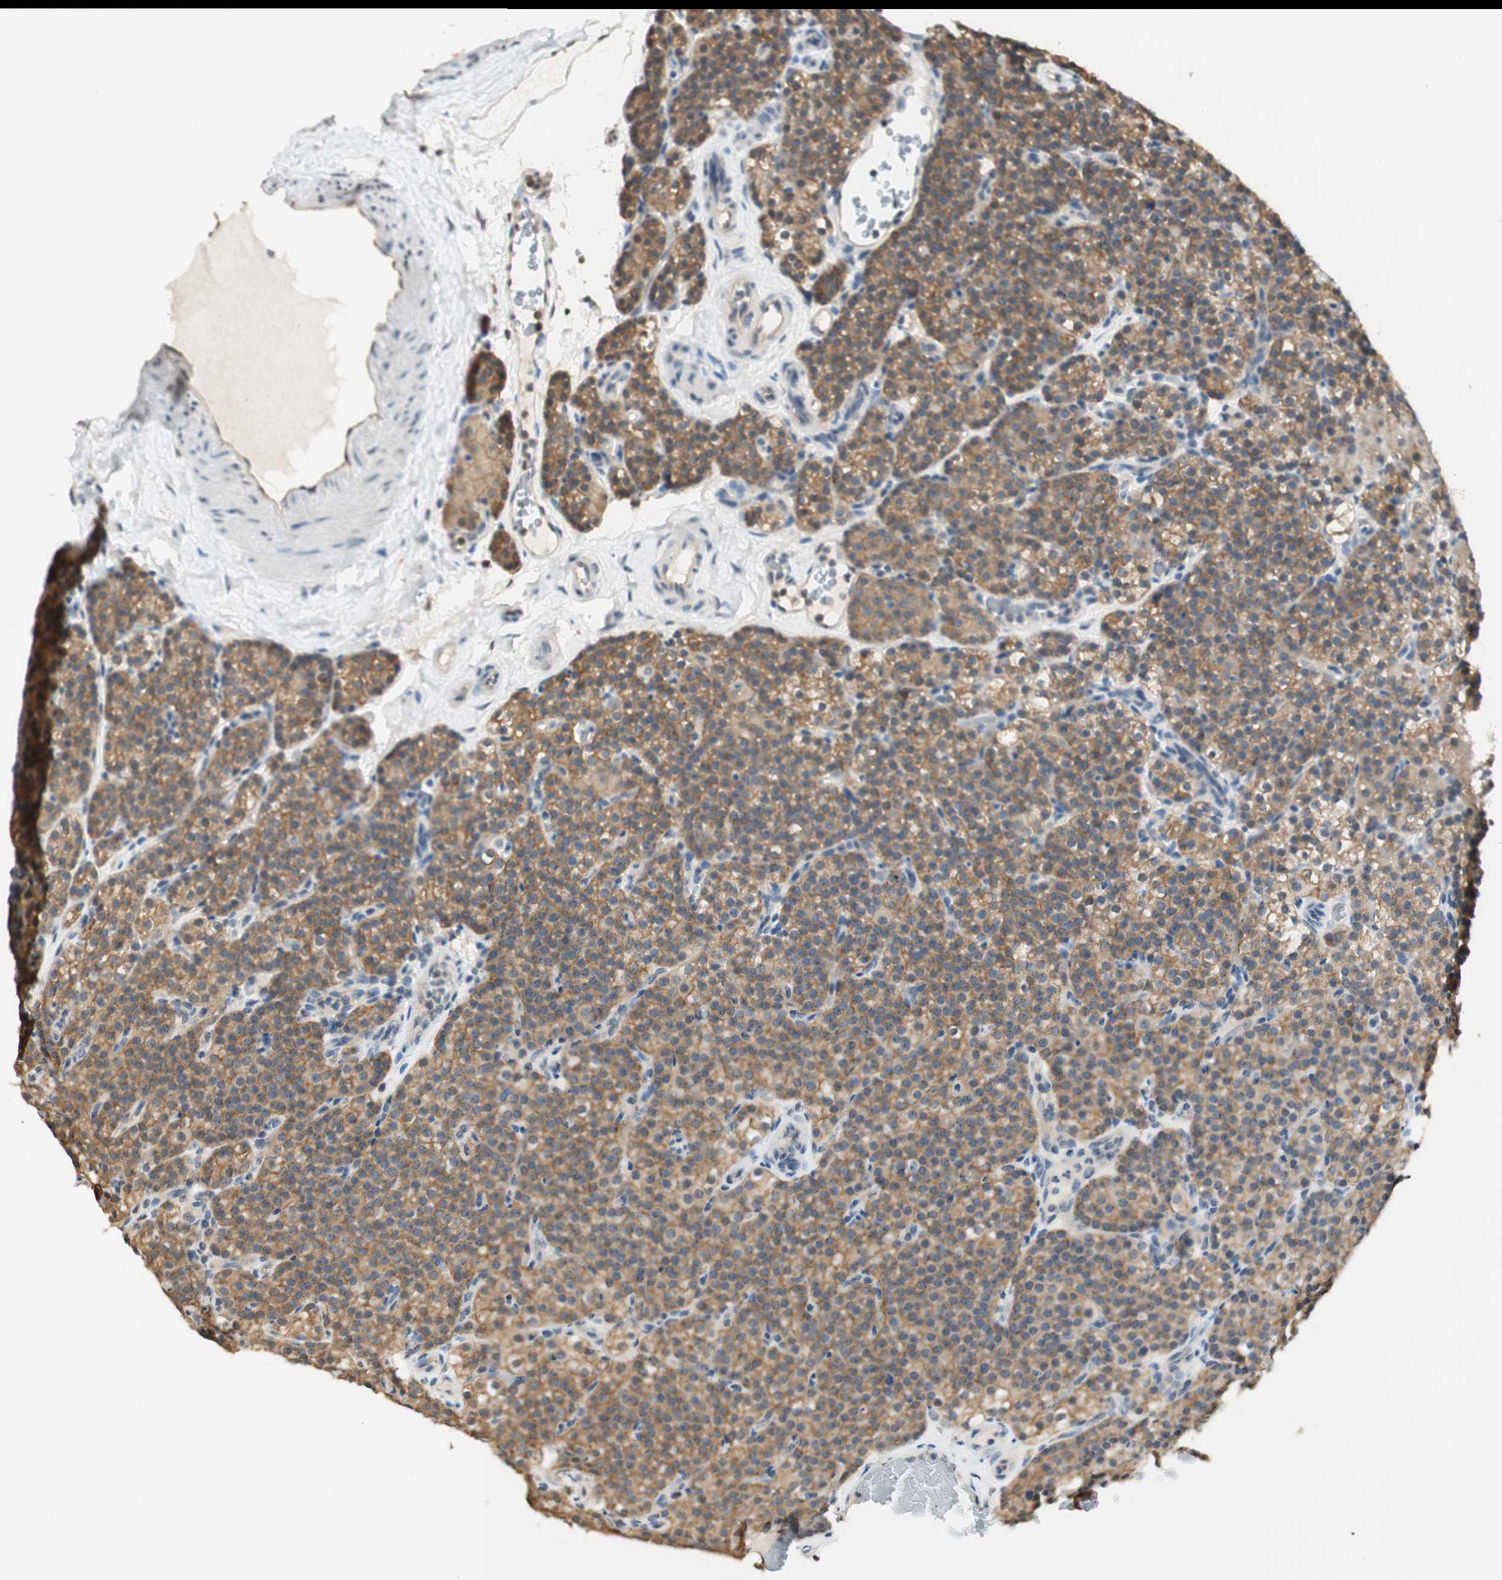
{"staining": {"intensity": "moderate", "quantity": ">75%", "location": "cytoplasmic/membranous"}, "tissue": "parathyroid gland", "cell_type": "Glandular cells", "image_type": "normal", "snomed": [{"axis": "morphology", "description": "Normal tissue, NOS"}, {"axis": "topography", "description": "Parathyroid gland"}], "caption": "Glandular cells show moderate cytoplasmic/membranous staining in approximately >75% of cells in normal parathyroid gland.", "gene": "SPINT2", "patient": {"sex": "female", "age": 57}}